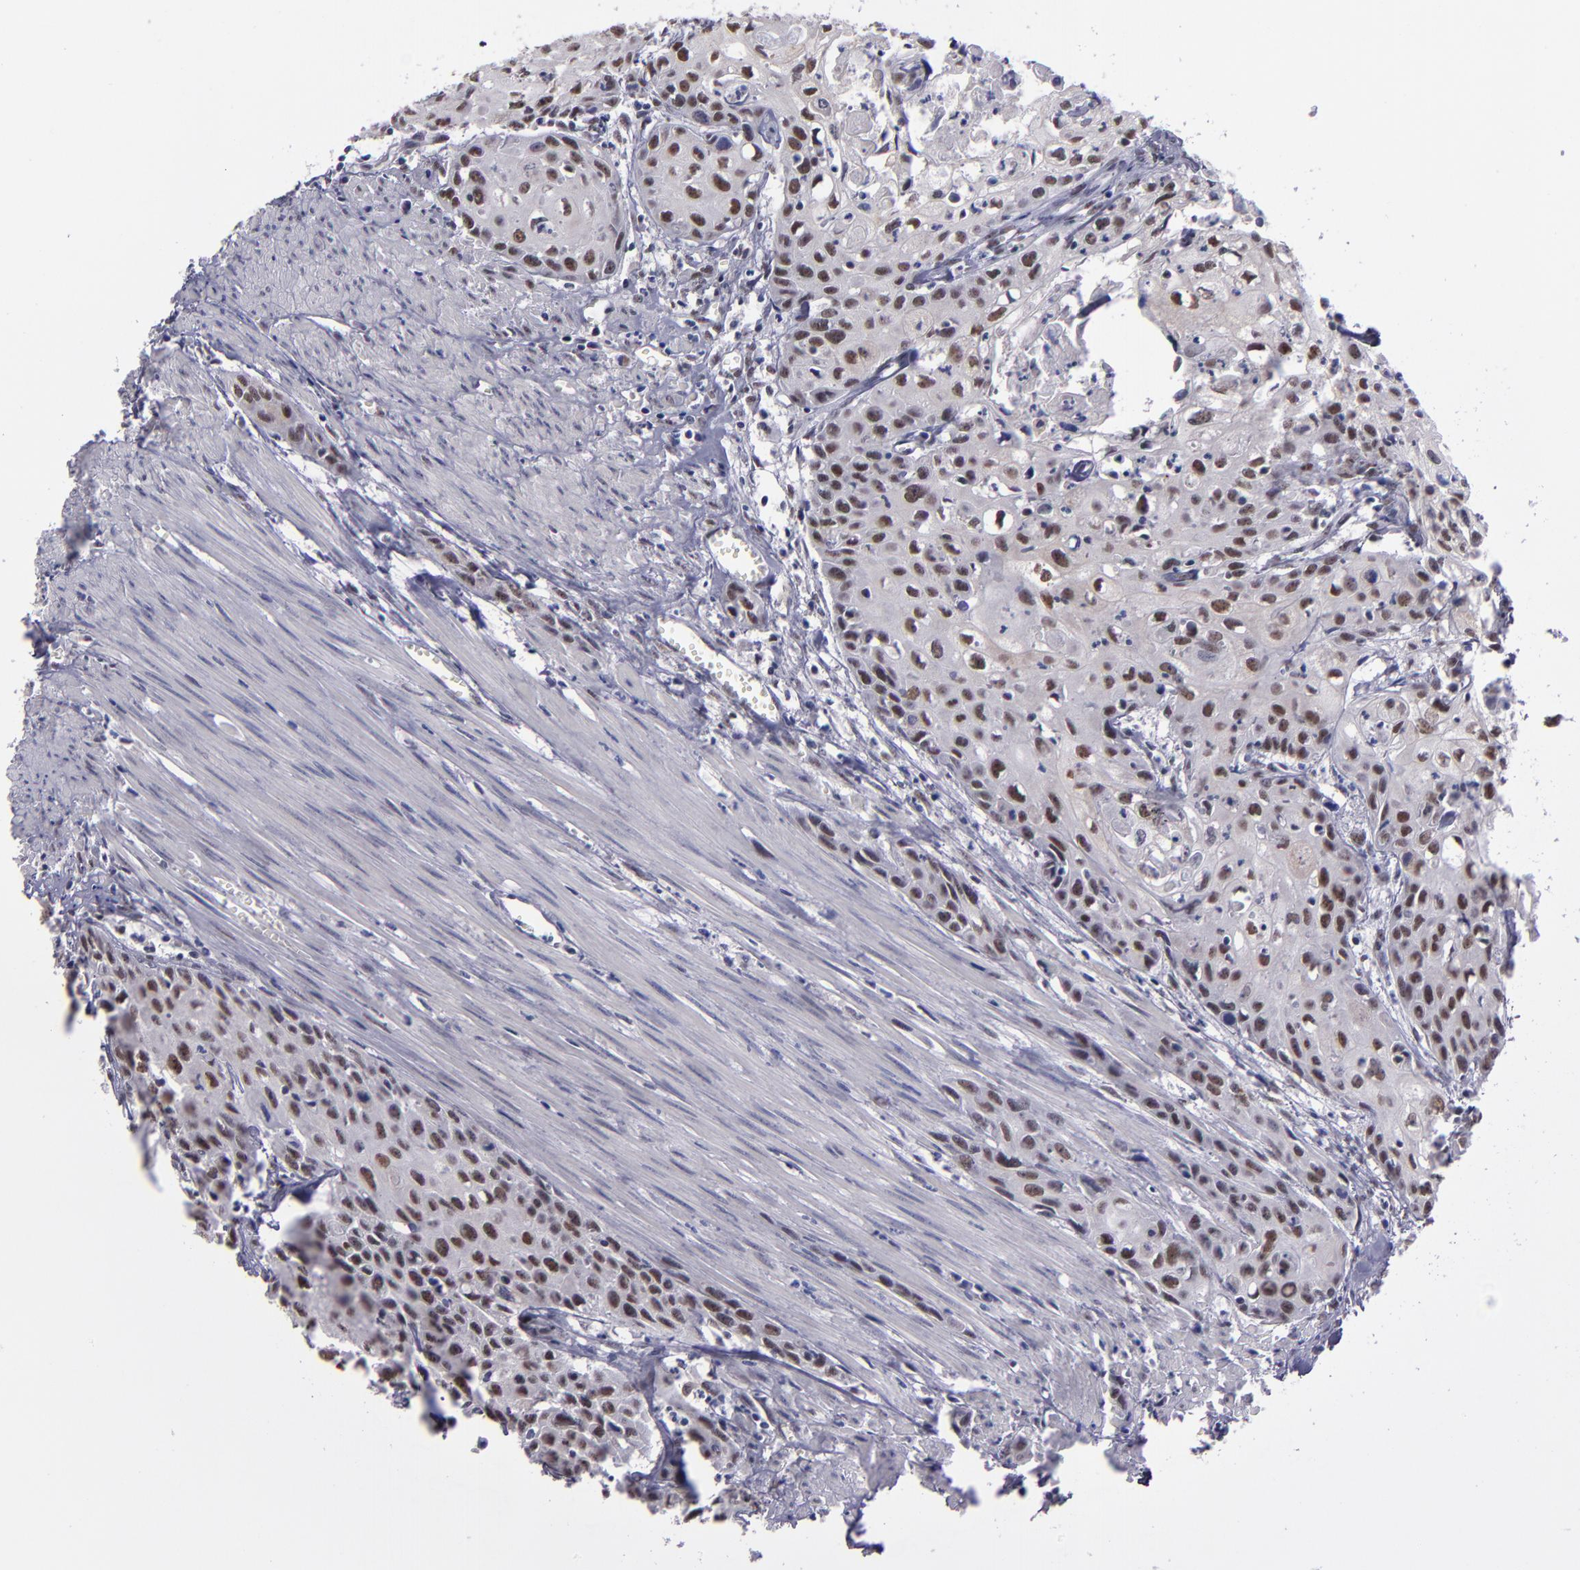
{"staining": {"intensity": "moderate", "quantity": ">75%", "location": "nuclear"}, "tissue": "urothelial cancer", "cell_type": "Tumor cells", "image_type": "cancer", "snomed": [{"axis": "morphology", "description": "Urothelial carcinoma, High grade"}, {"axis": "topography", "description": "Urinary bladder"}], "caption": "High-grade urothelial carcinoma was stained to show a protein in brown. There is medium levels of moderate nuclear positivity in about >75% of tumor cells.", "gene": "OTUB2", "patient": {"sex": "male", "age": 54}}